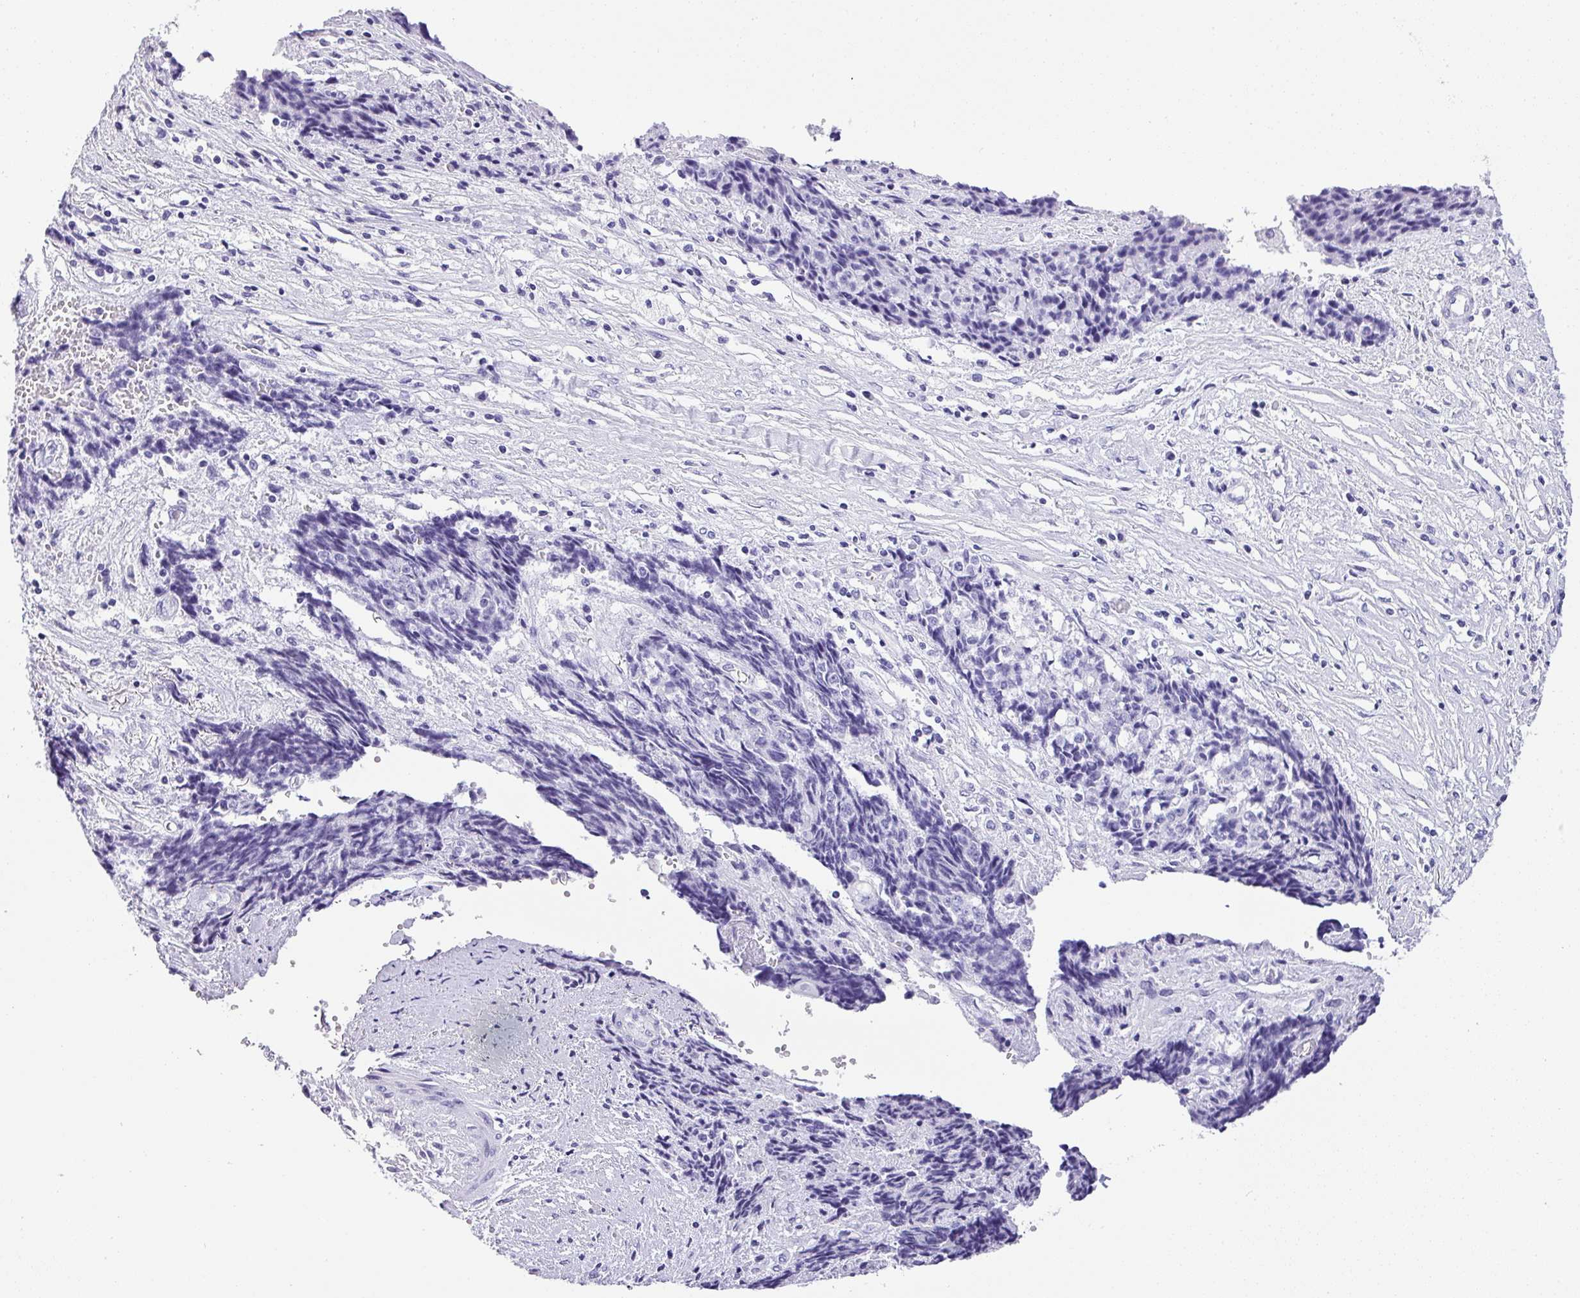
{"staining": {"intensity": "negative", "quantity": "none", "location": "none"}, "tissue": "ovarian cancer", "cell_type": "Tumor cells", "image_type": "cancer", "snomed": [{"axis": "morphology", "description": "Carcinoma, endometroid"}, {"axis": "topography", "description": "Ovary"}], "caption": "This is an immunohistochemistry histopathology image of ovarian cancer. There is no staining in tumor cells.", "gene": "MUC21", "patient": {"sex": "female", "age": 42}}